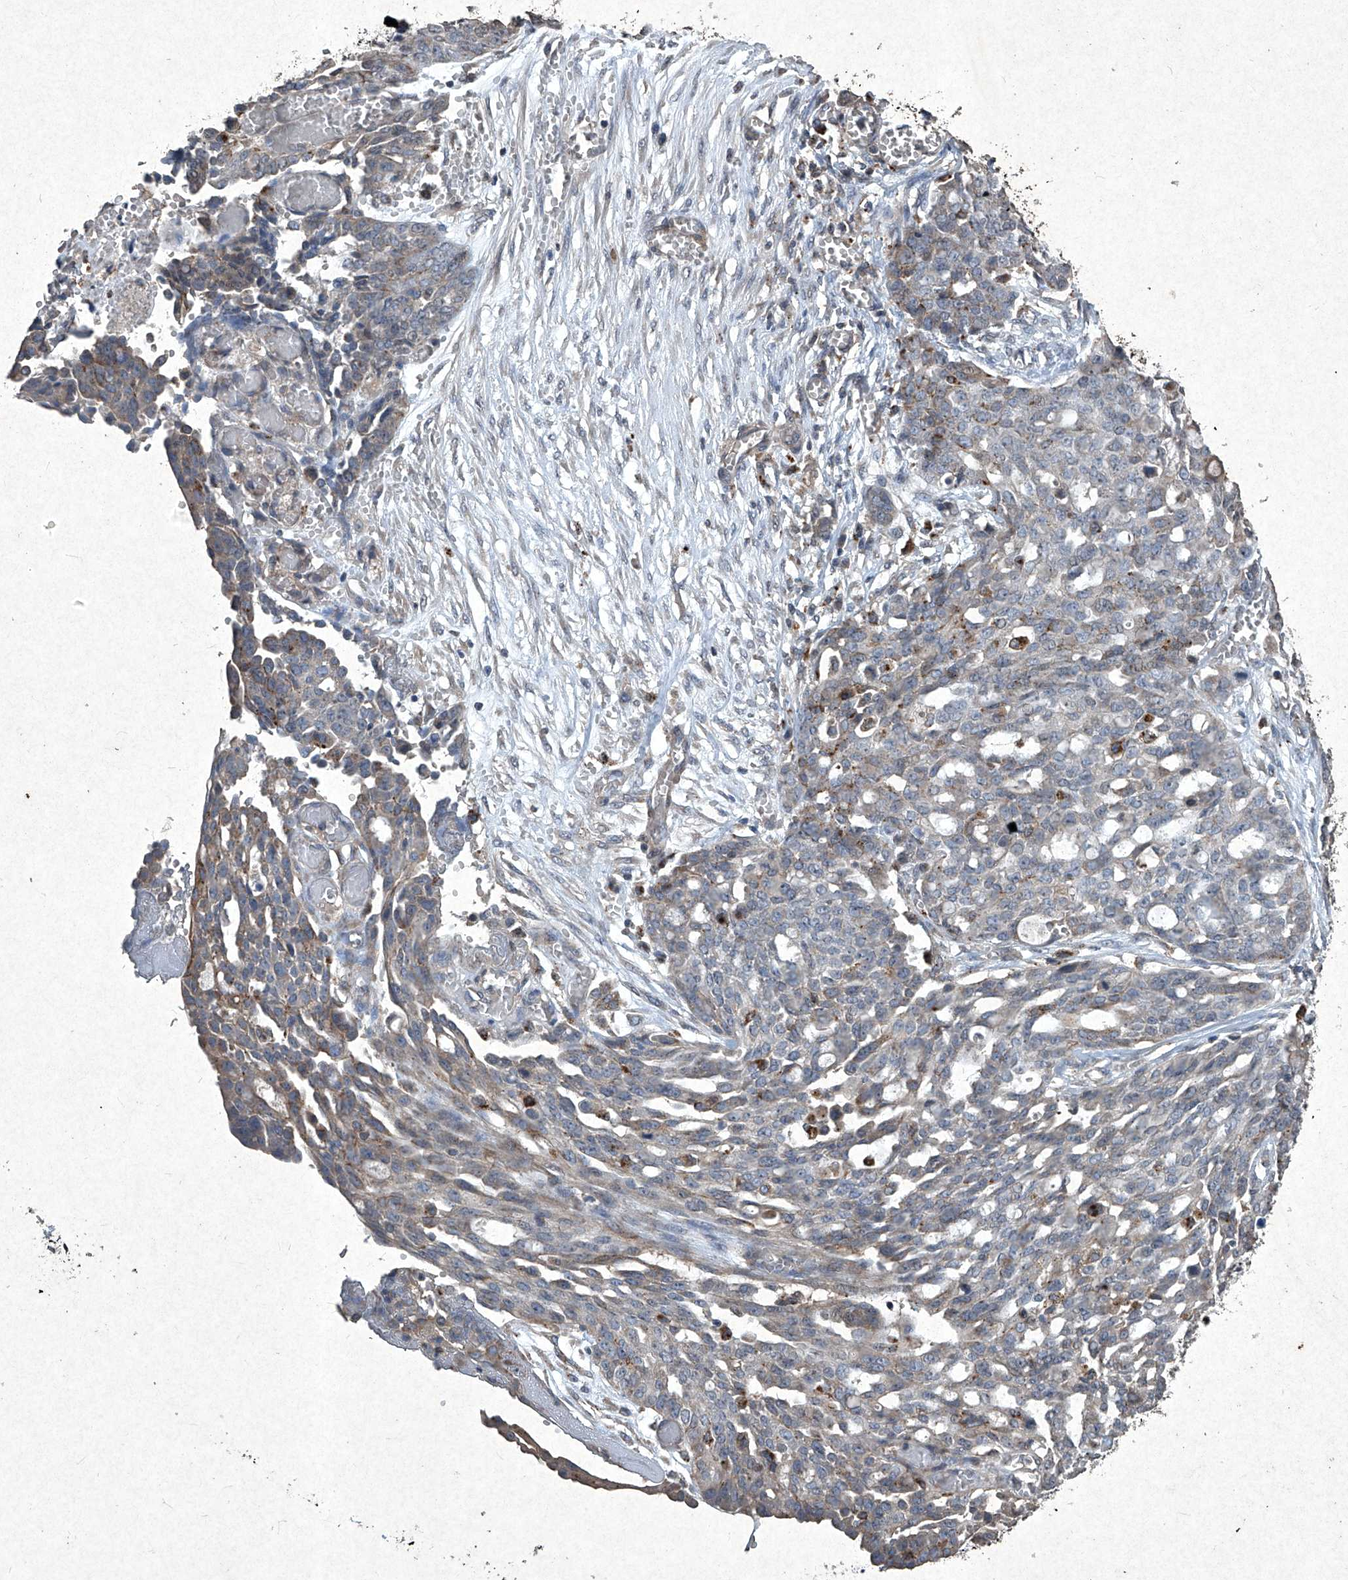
{"staining": {"intensity": "moderate", "quantity": "<25%", "location": "cytoplasmic/membranous"}, "tissue": "ovarian cancer", "cell_type": "Tumor cells", "image_type": "cancer", "snomed": [{"axis": "morphology", "description": "Cystadenocarcinoma, serous, NOS"}, {"axis": "topography", "description": "Soft tissue"}, {"axis": "topography", "description": "Ovary"}], "caption": "A micrograph showing moderate cytoplasmic/membranous positivity in approximately <25% of tumor cells in ovarian serous cystadenocarcinoma, as visualized by brown immunohistochemical staining.", "gene": "MED16", "patient": {"sex": "female", "age": 57}}